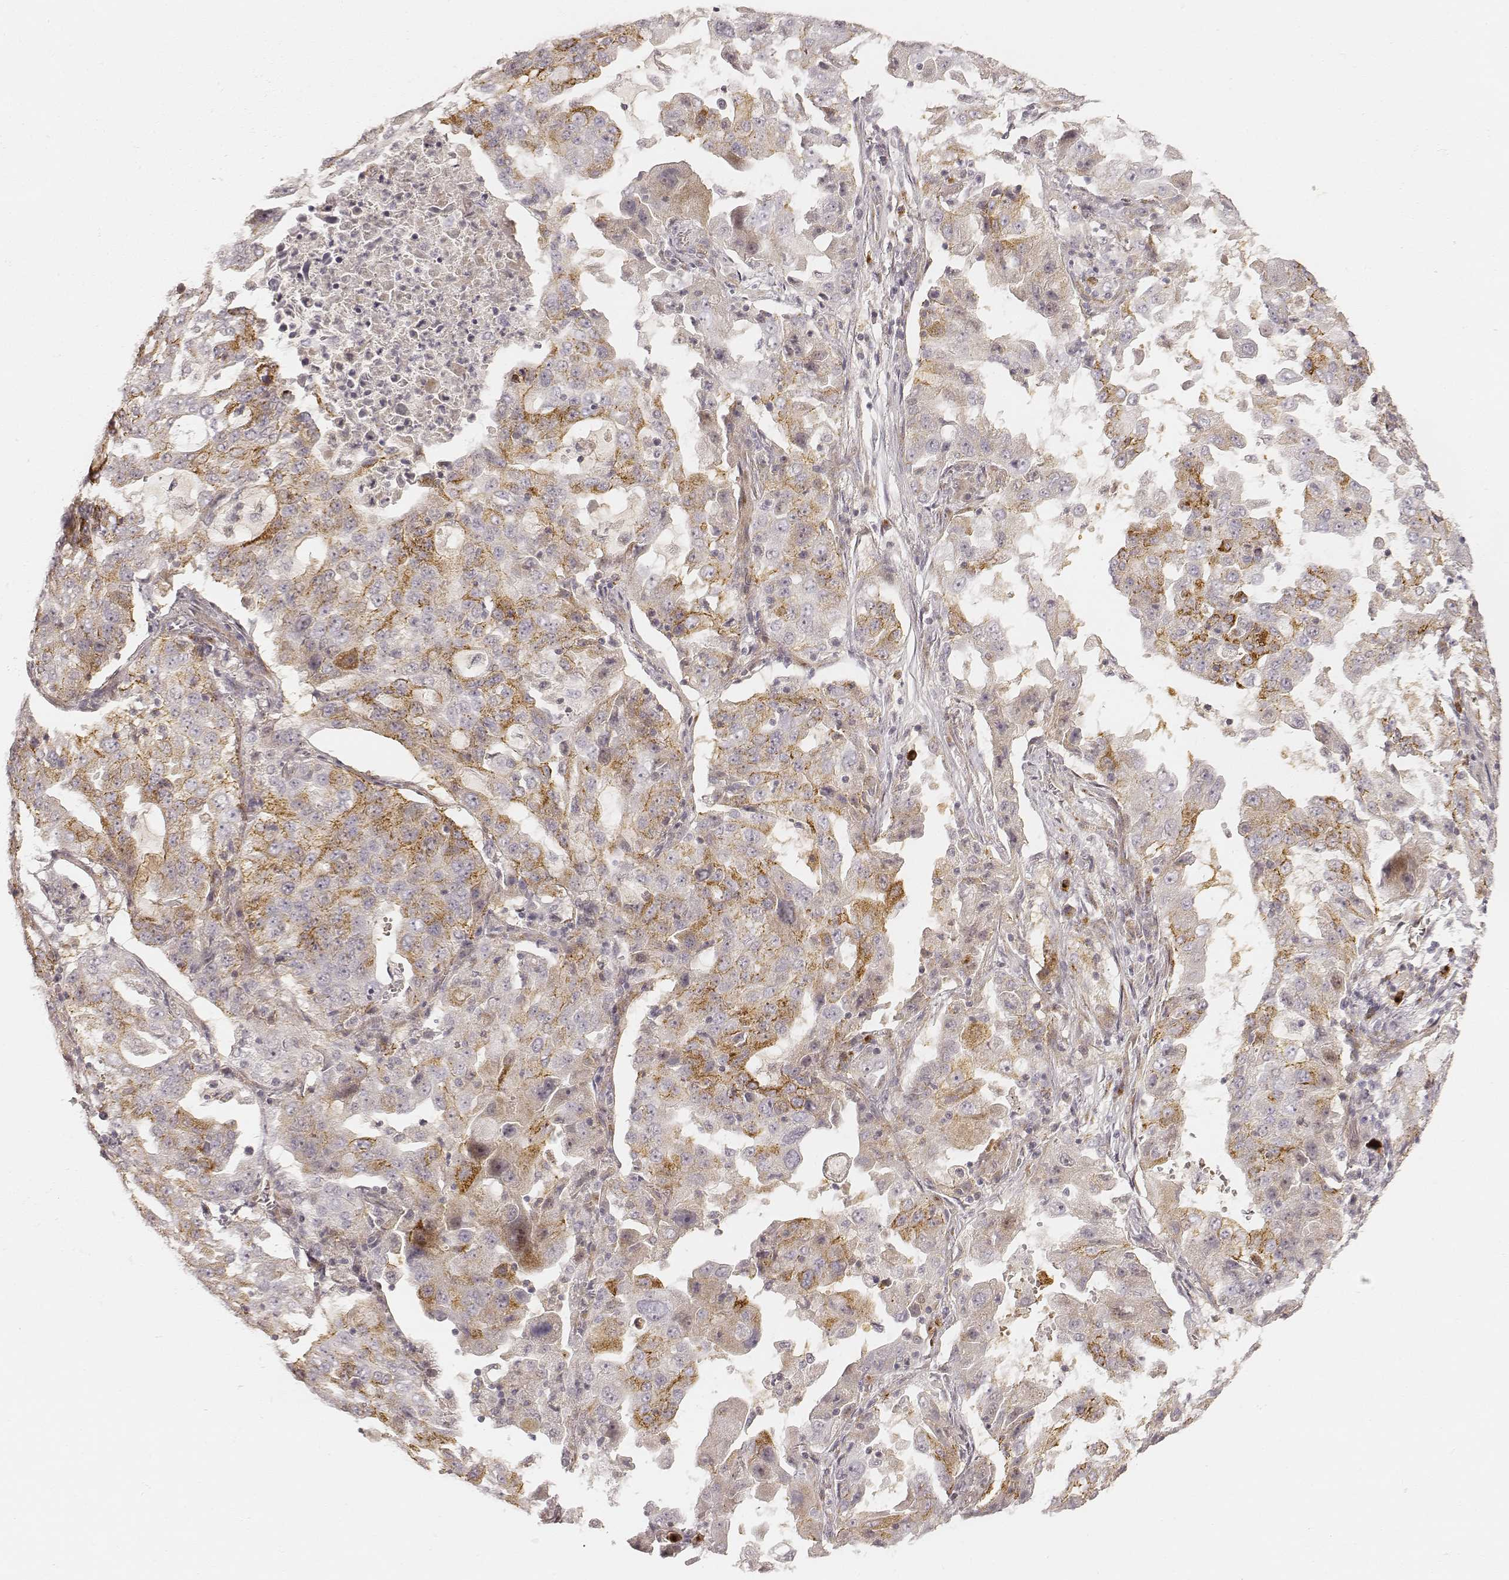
{"staining": {"intensity": "moderate", "quantity": "<25%", "location": "cytoplasmic/membranous"}, "tissue": "lung cancer", "cell_type": "Tumor cells", "image_type": "cancer", "snomed": [{"axis": "morphology", "description": "Adenocarcinoma, NOS"}, {"axis": "topography", "description": "Lung"}], "caption": "Lung cancer (adenocarcinoma) stained with a protein marker reveals moderate staining in tumor cells.", "gene": "GORASP2", "patient": {"sex": "female", "age": 61}}